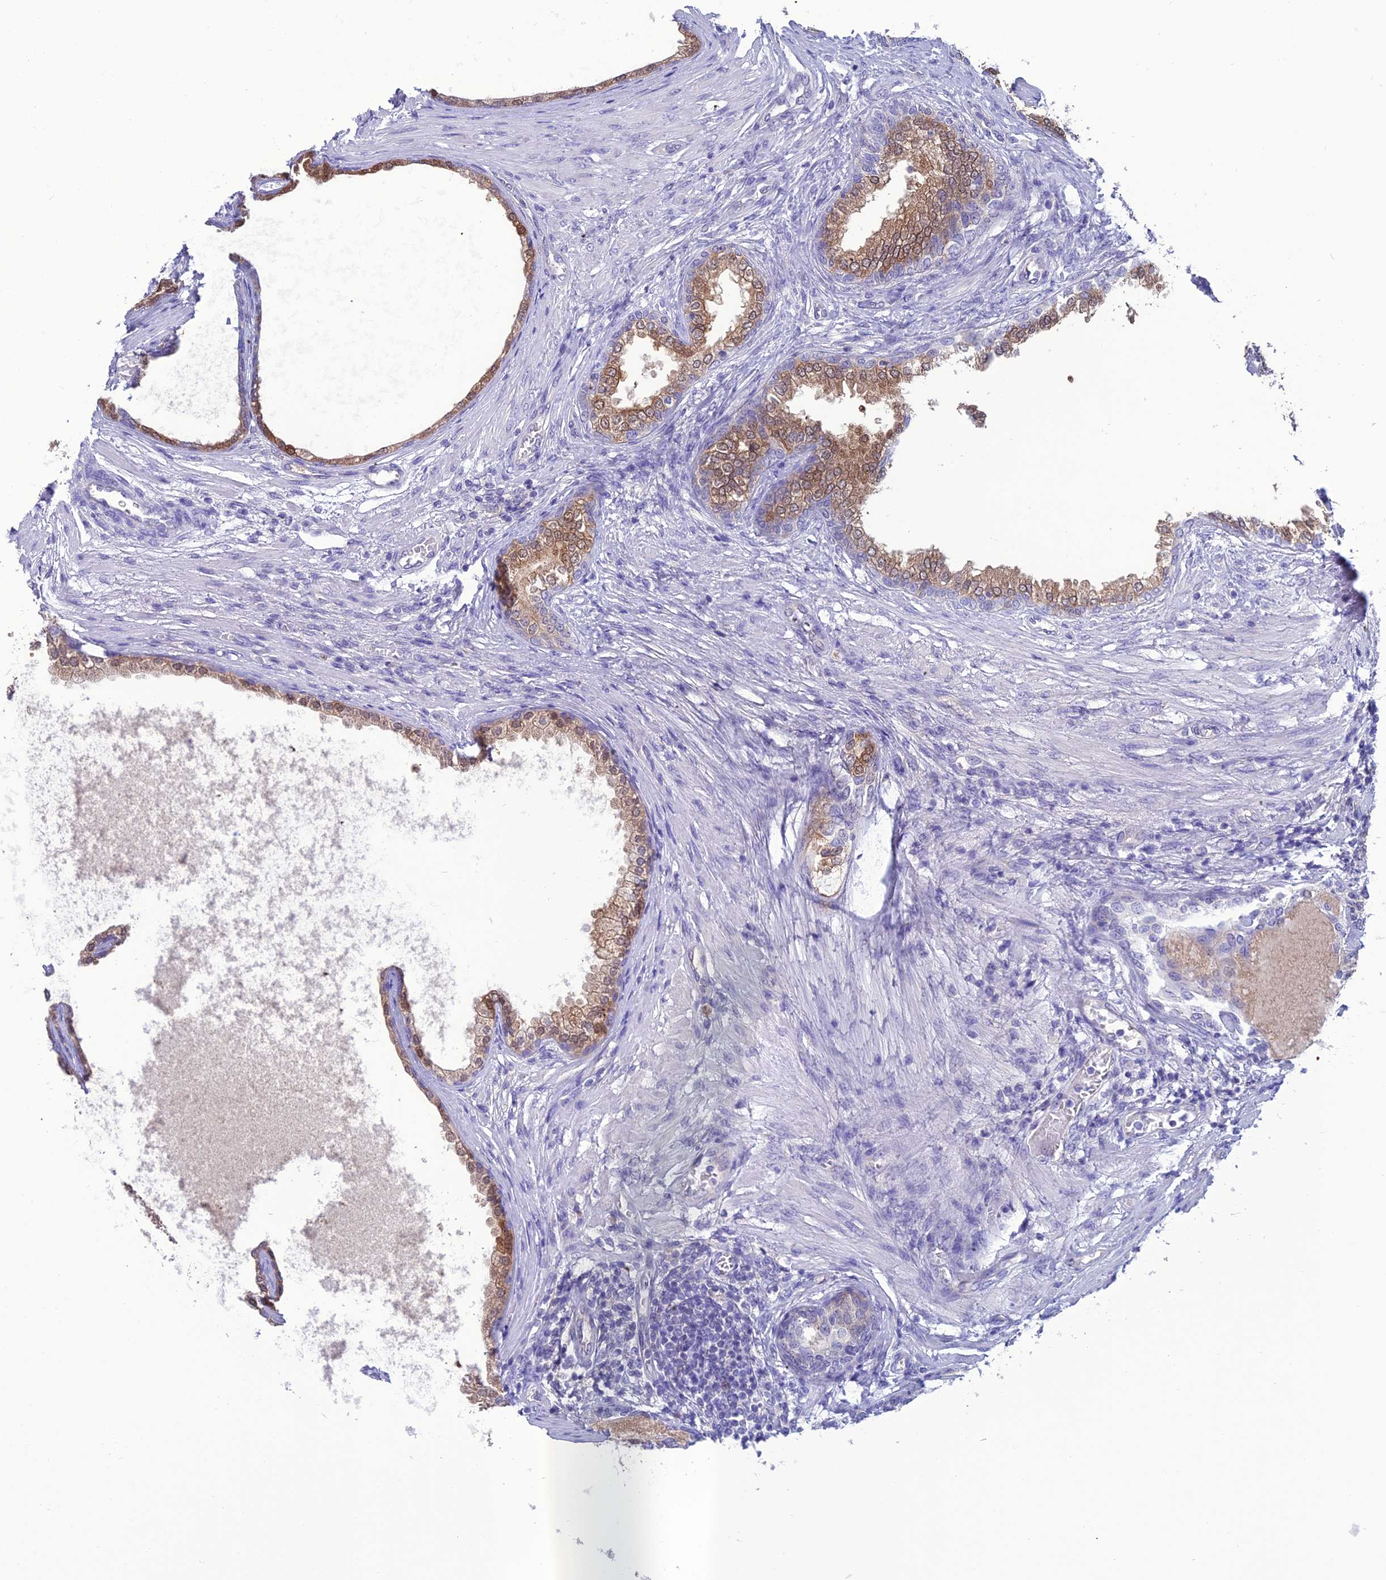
{"staining": {"intensity": "moderate", "quantity": ">75%", "location": "cytoplasmic/membranous,nuclear"}, "tissue": "prostate", "cell_type": "Glandular cells", "image_type": "normal", "snomed": [{"axis": "morphology", "description": "Normal tissue, NOS"}, {"axis": "topography", "description": "Prostate"}], "caption": "Immunohistochemistry photomicrograph of unremarkable human prostate stained for a protein (brown), which demonstrates medium levels of moderate cytoplasmic/membranous,nuclear staining in approximately >75% of glandular cells.", "gene": "GNPNAT1", "patient": {"sex": "male", "age": 76}}